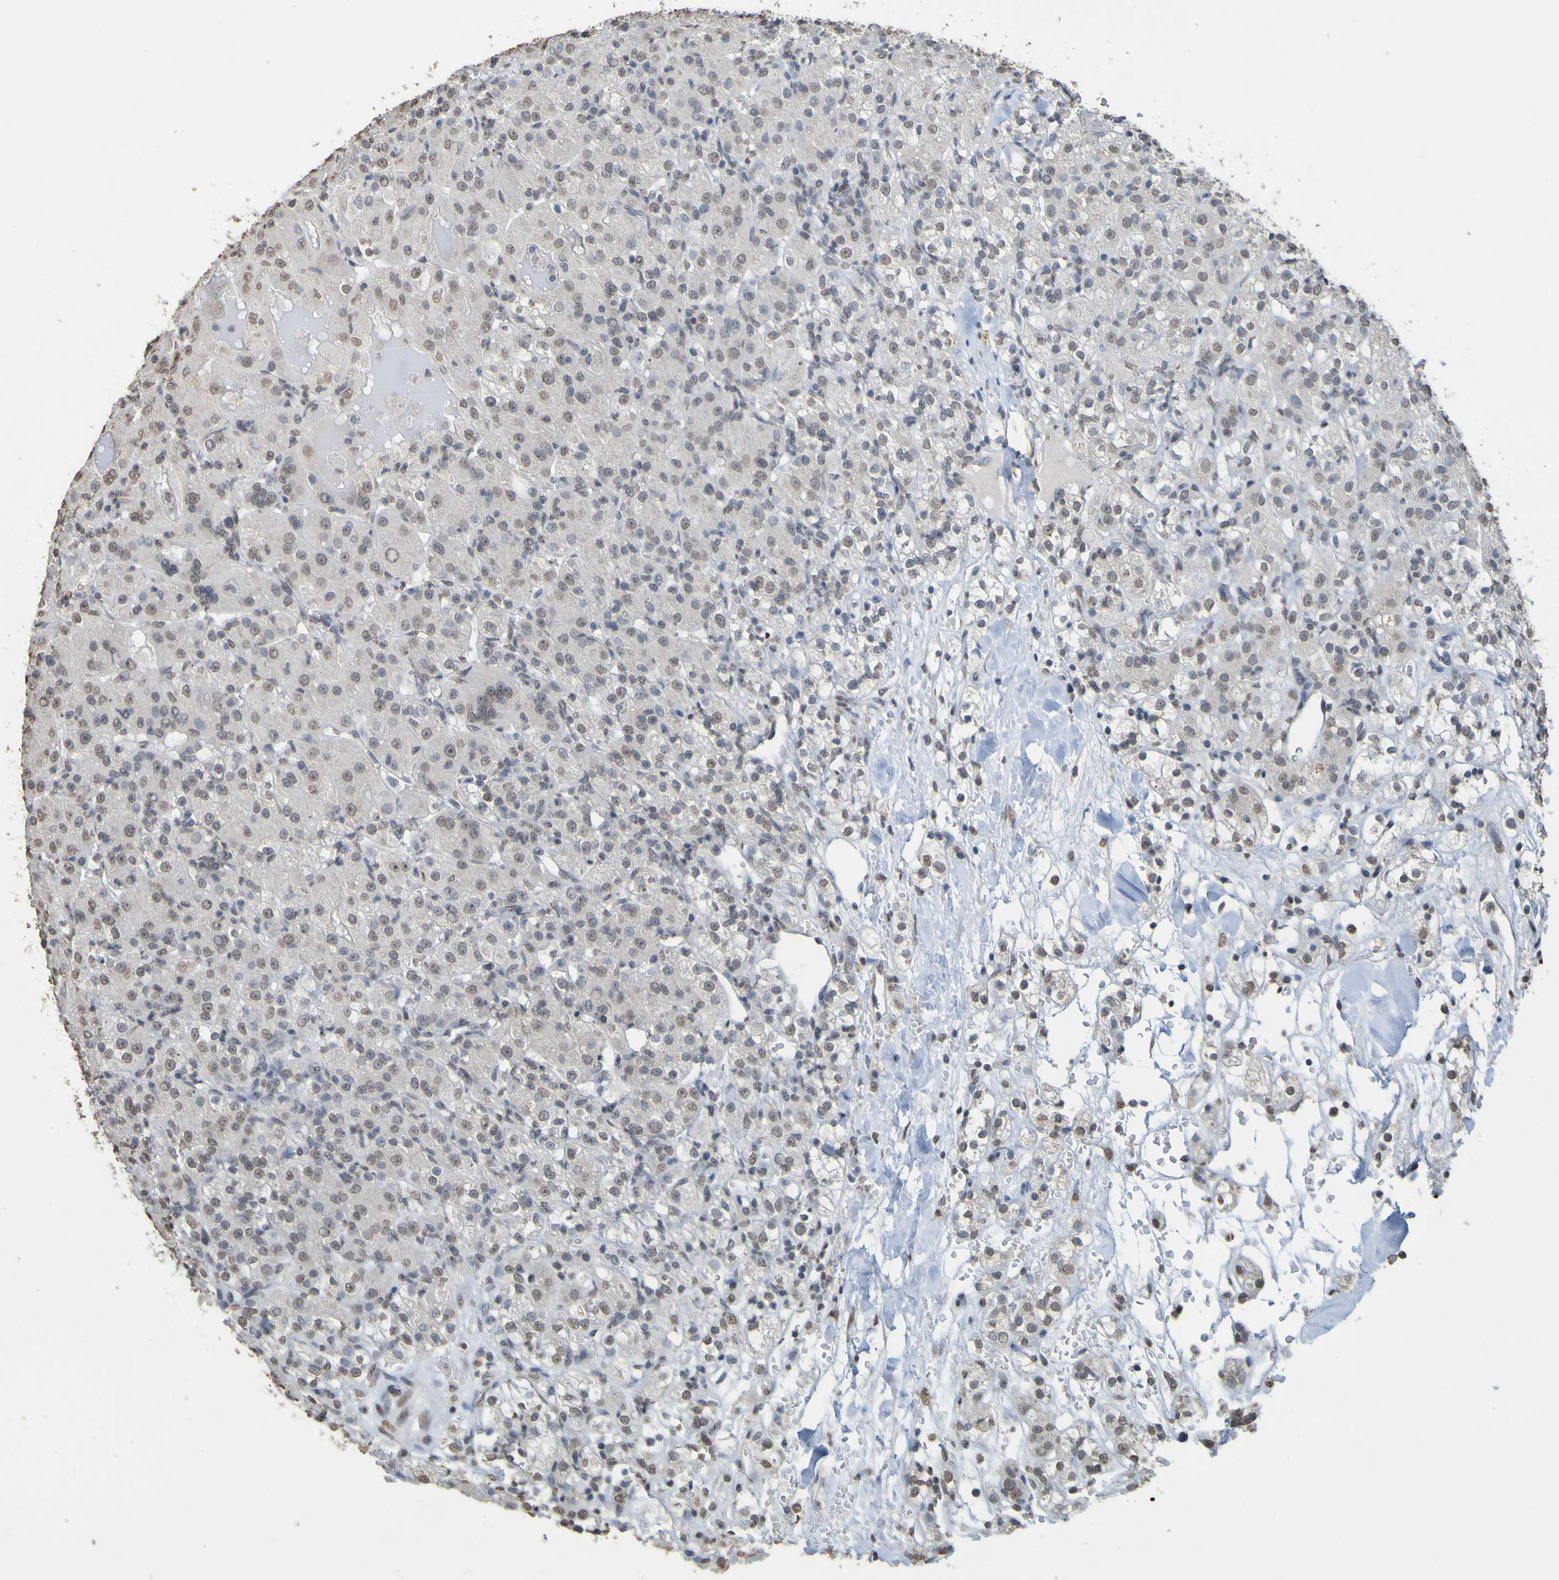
{"staining": {"intensity": "weak", "quantity": "25%-75%", "location": "nuclear"}, "tissue": "renal cancer", "cell_type": "Tumor cells", "image_type": "cancer", "snomed": [{"axis": "morphology", "description": "Normal tissue, NOS"}, {"axis": "morphology", "description": "Adenocarcinoma, NOS"}, {"axis": "topography", "description": "Kidney"}], "caption": "Protein staining by immunohistochemistry (IHC) displays weak nuclear expression in about 25%-75% of tumor cells in adenocarcinoma (renal).", "gene": "ALKBH2", "patient": {"sex": "male", "age": 61}}